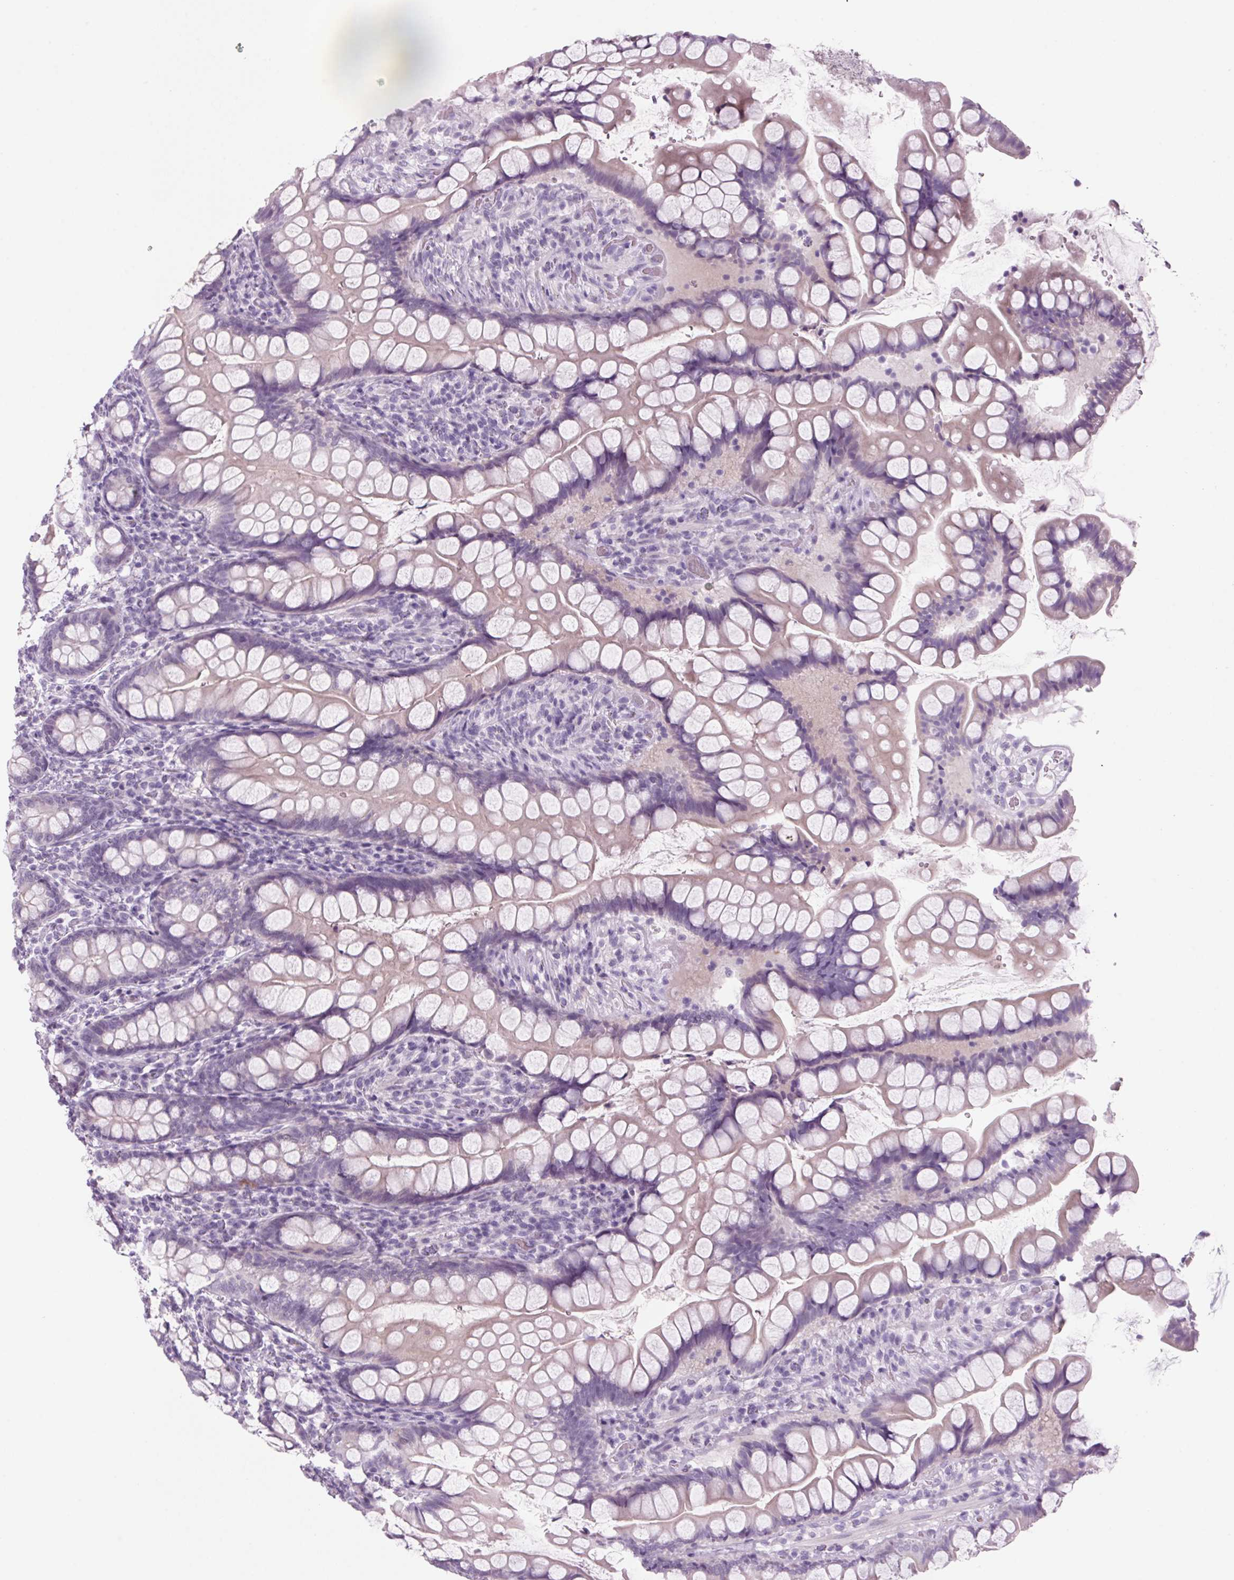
{"staining": {"intensity": "weak", "quantity": "<25%", "location": "cytoplasmic/membranous"}, "tissue": "small intestine", "cell_type": "Glandular cells", "image_type": "normal", "snomed": [{"axis": "morphology", "description": "Normal tissue, NOS"}, {"axis": "topography", "description": "Small intestine"}], "caption": "Protein analysis of benign small intestine shows no significant staining in glandular cells.", "gene": "PPP1R1A", "patient": {"sex": "male", "age": 70}}